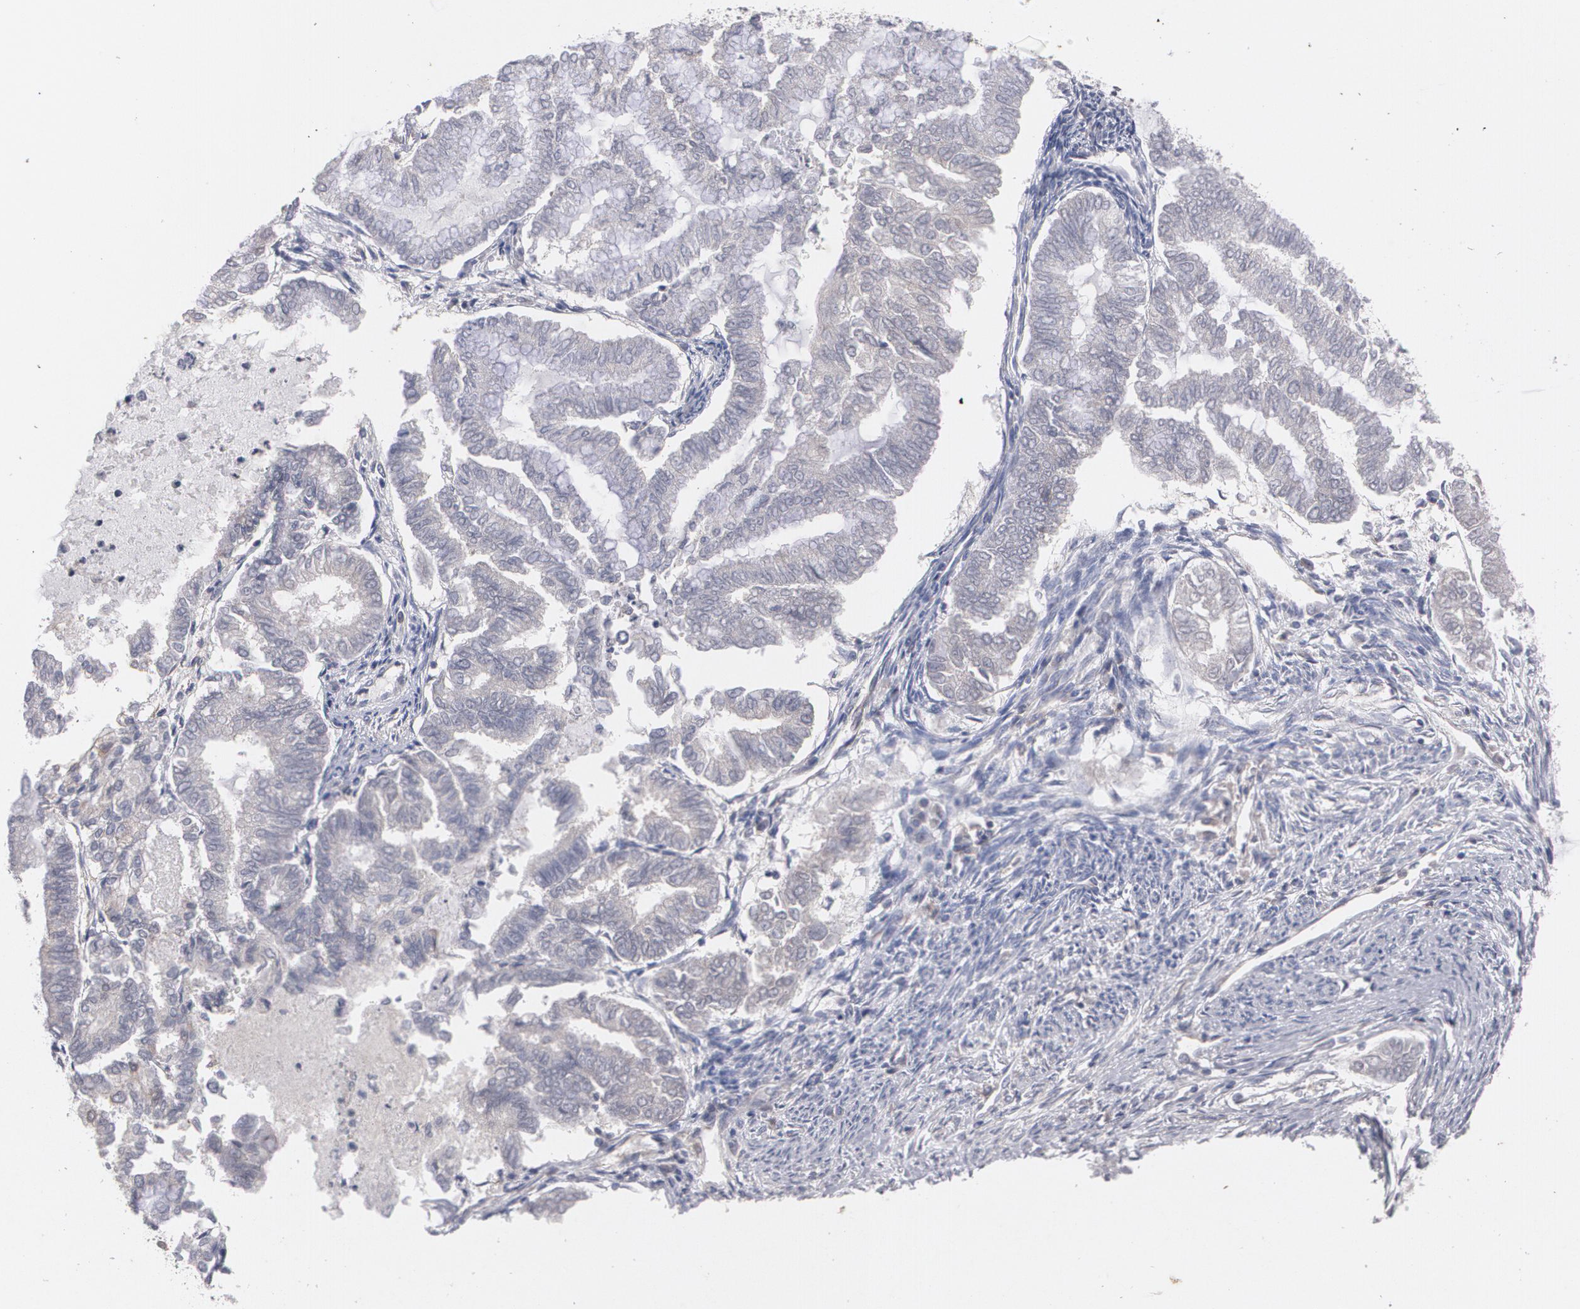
{"staining": {"intensity": "negative", "quantity": "none", "location": "none"}, "tissue": "endometrial cancer", "cell_type": "Tumor cells", "image_type": "cancer", "snomed": [{"axis": "morphology", "description": "Adenocarcinoma, NOS"}, {"axis": "topography", "description": "Endometrium"}], "caption": "Immunohistochemistry micrograph of human endometrial cancer stained for a protein (brown), which reveals no staining in tumor cells.", "gene": "HTT", "patient": {"sex": "female", "age": 79}}